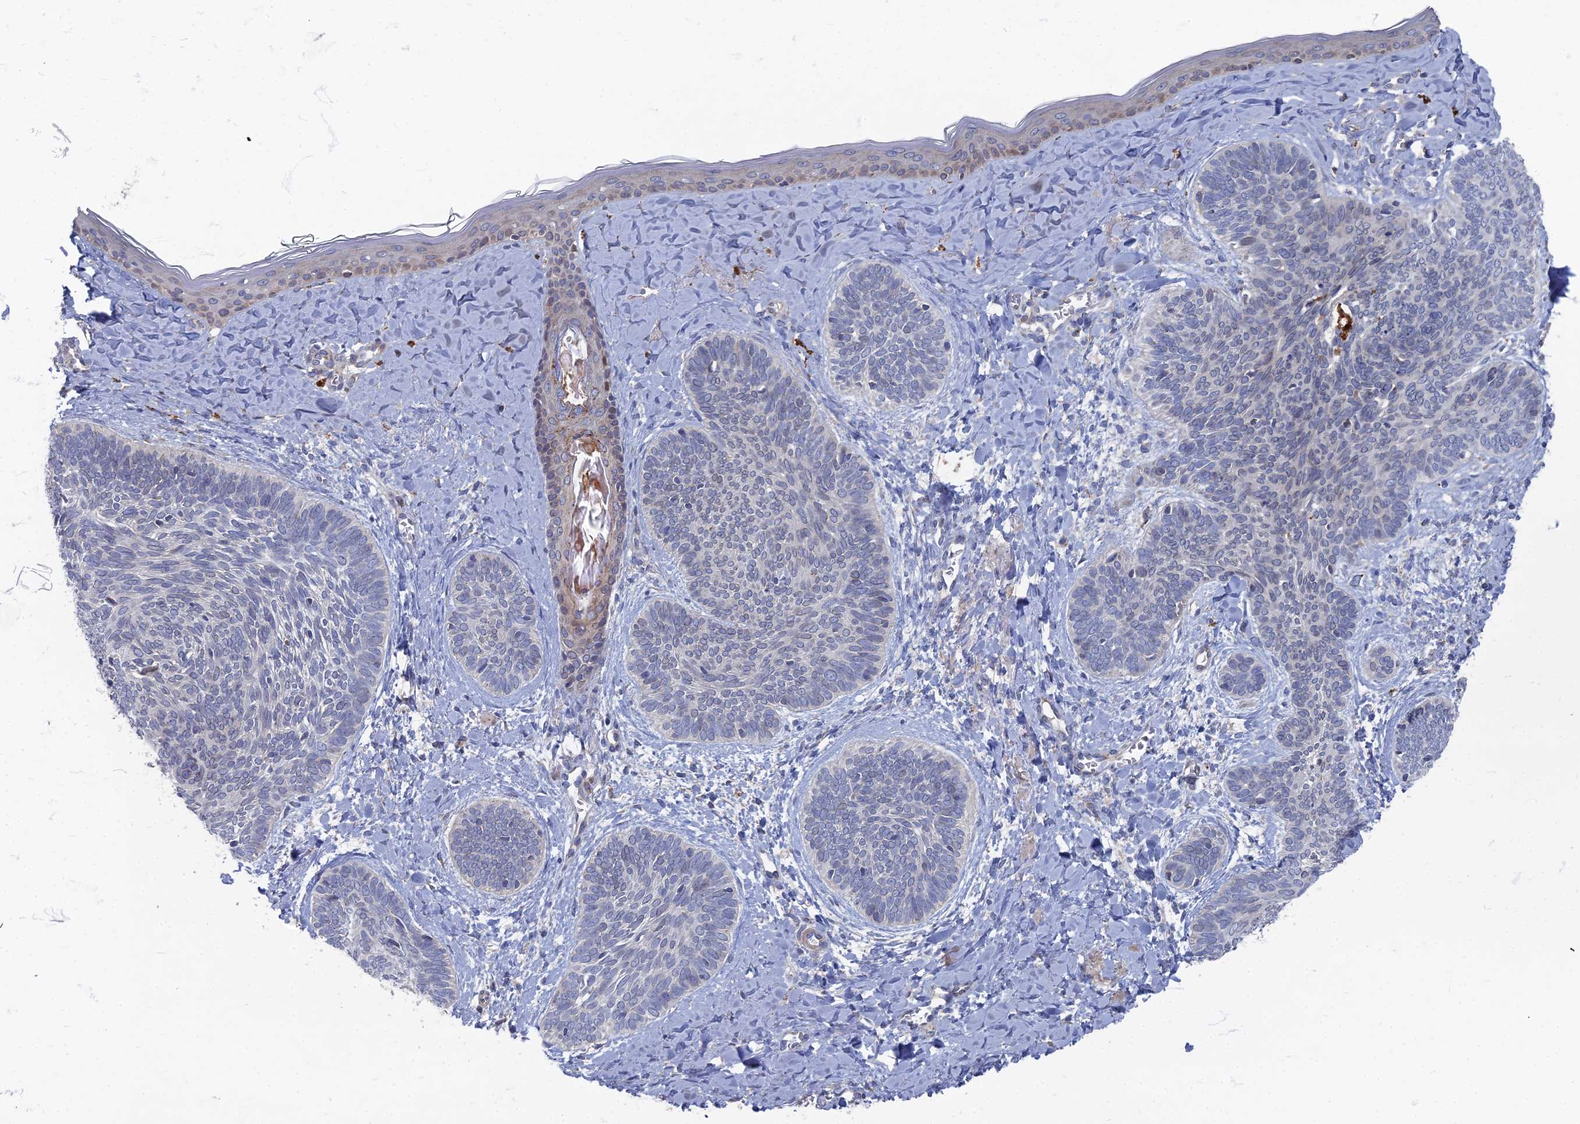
{"staining": {"intensity": "negative", "quantity": "none", "location": "none"}, "tissue": "skin cancer", "cell_type": "Tumor cells", "image_type": "cancer", "snomed": [{"axis": "morphology", "description": "Basal cell carcinoma"}, {"axis": "topography", "description": "Skin"}], "caption": "An immunohistochemistry photomicrograph of skin cancer (basal cell carcinoma) is shown. There is no staining in tumor cells of skin cancer (basal cell carcinoma). The staining is performed using DAB (3,3'-diaminobenzidine) brown chromogen with nuclei counter-stained in using hematoxylin.", "gene": "TMEM128", "patient": {"sex": "female", "age": 81}}